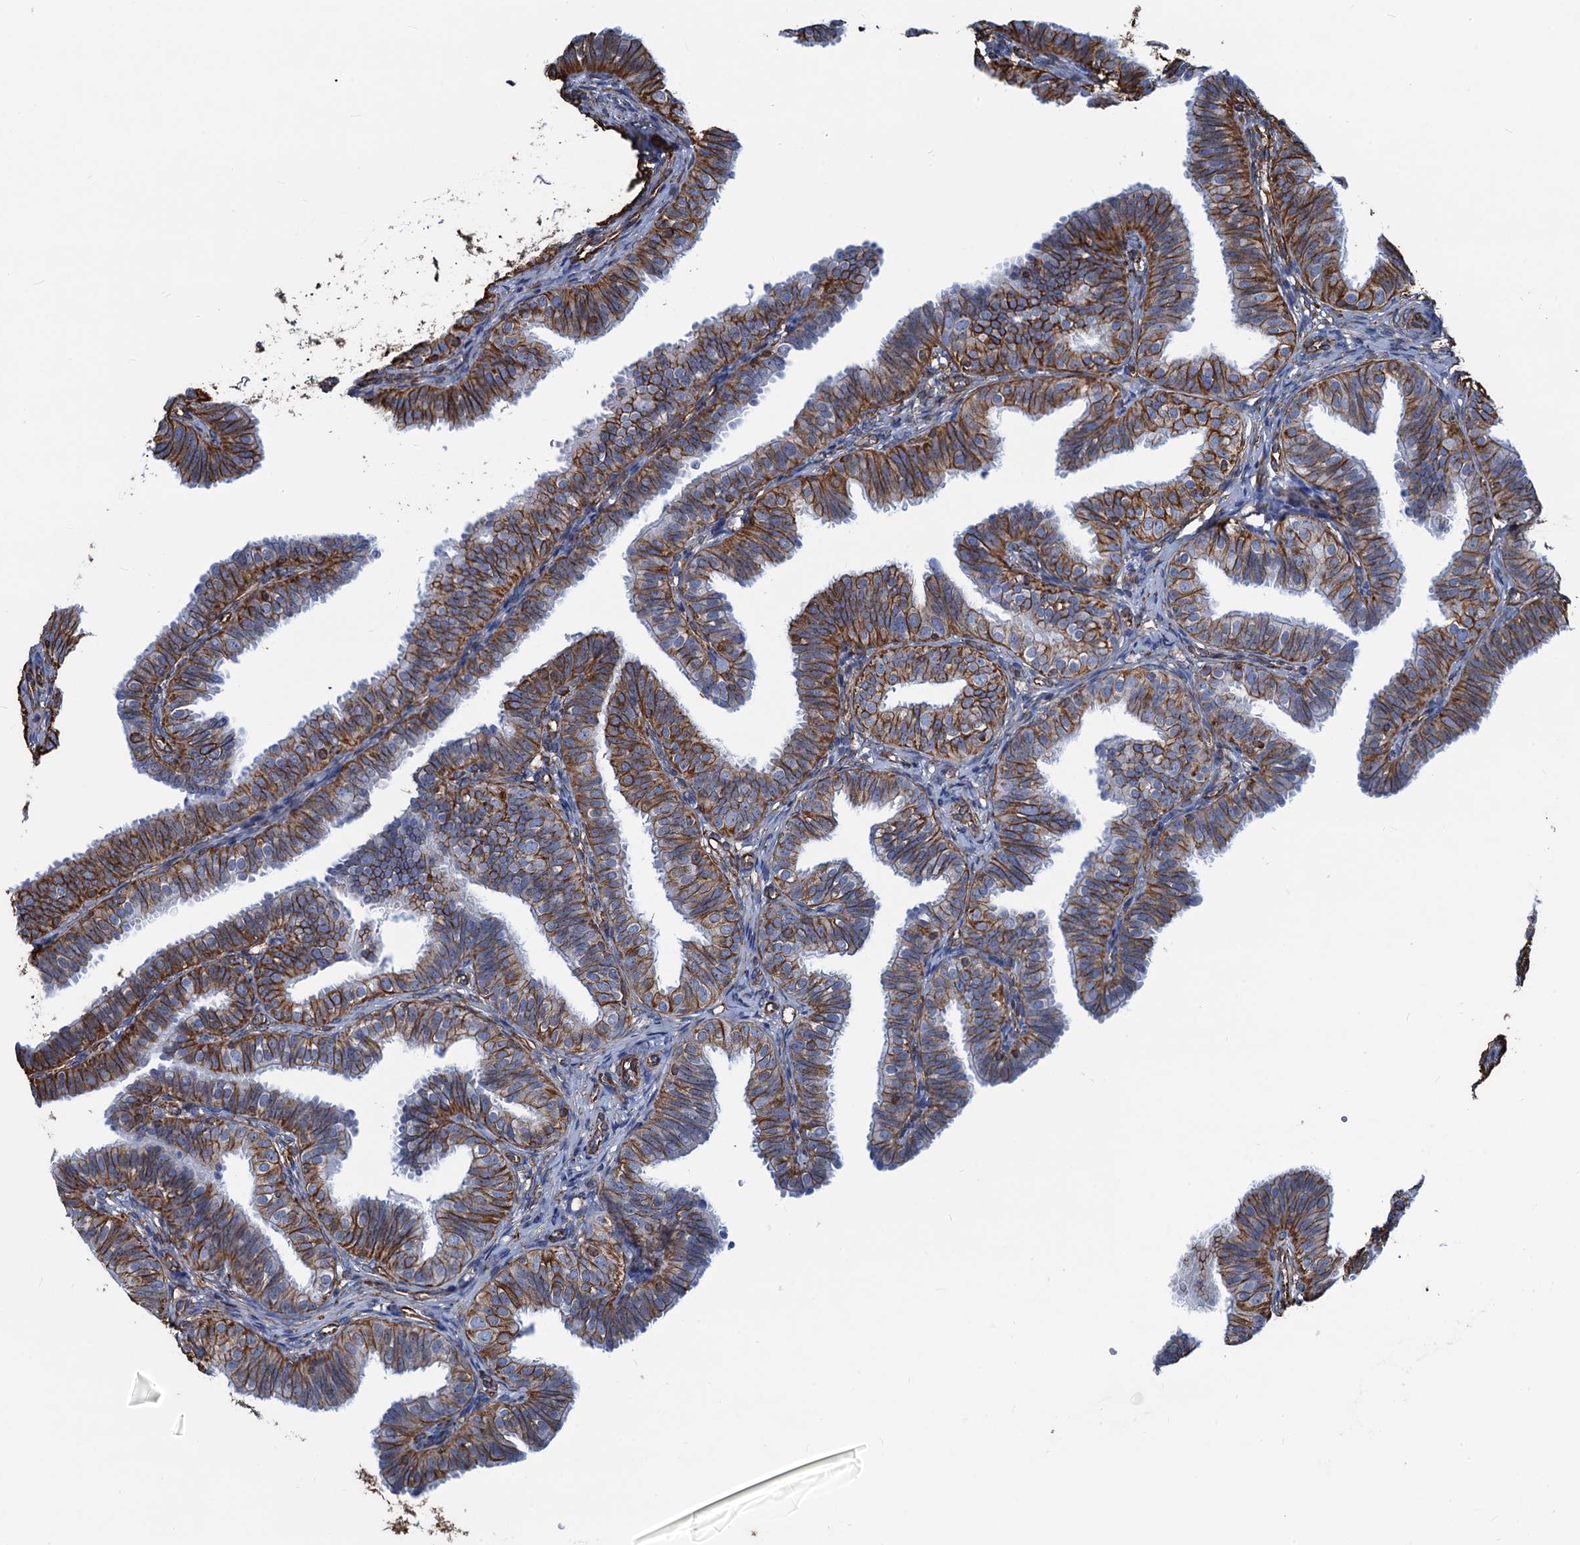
{"staining": {"intensity": "moderate", "quantity": "25%-75%", "location": "cytoplasmic/membranous"}, "tissue": "fallopian tube", "cell_type": "Glandular cells", "image_type": "normal", "snomed": [{"axis": "morphology", "description": "Normal tissue, NOS"}, {"axis": "topography", "description": "Fallopian tube"}], "caption": "Protein expression analysis of benign human fallopian tube reveals moderate cytoplasmic/membranous staining in approximately 25%-75% of glandular cells. The staining was performed using DAB to visualize the protein expression in brown, while the nuclei were stained in blue with hematoxylin (Magnification: 20x).", "gene": "PGM2", "patient": {"sex": "female", "age": 35}}